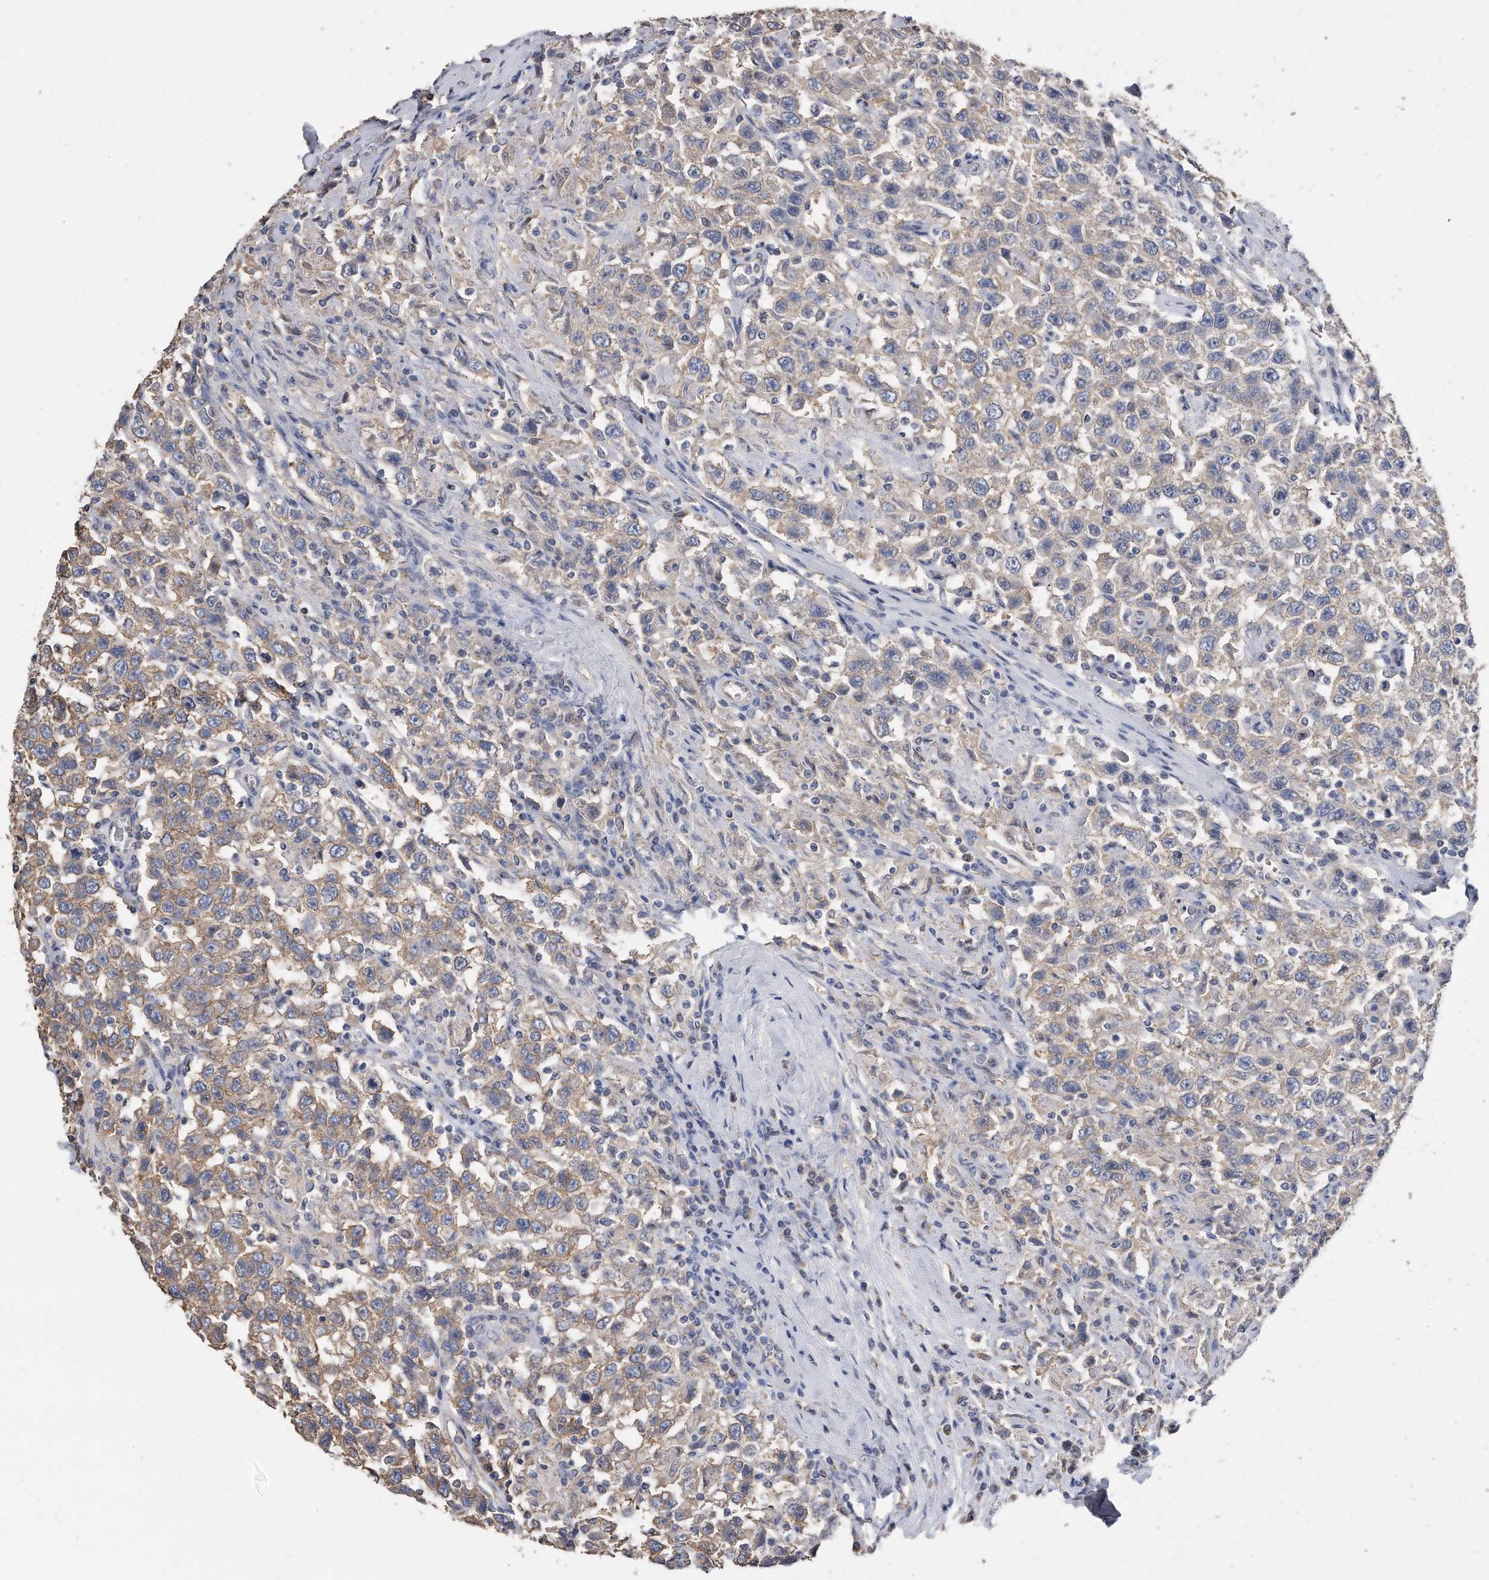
{"staining": {"intensity": "weak", "quantity": ">75%", "location": "cytoplasmic/membranous"}, "tissue": "testis cancer", "cell_type": "Tumor cells", "image_type": "cancer", "snomed": [{"axis": "morphology", "description": "Seminoma, NOS"}, {"axis": "topography", "description": "Testis"}], "caption": "An IHC image of tumor tissue is shown. Protein staining in brown labels weak cytoplasmic/membranous positivity in testis cancer within tumor cells.", "gene": "CDCP1", "patient": {"sex": "male", "age": 41}}